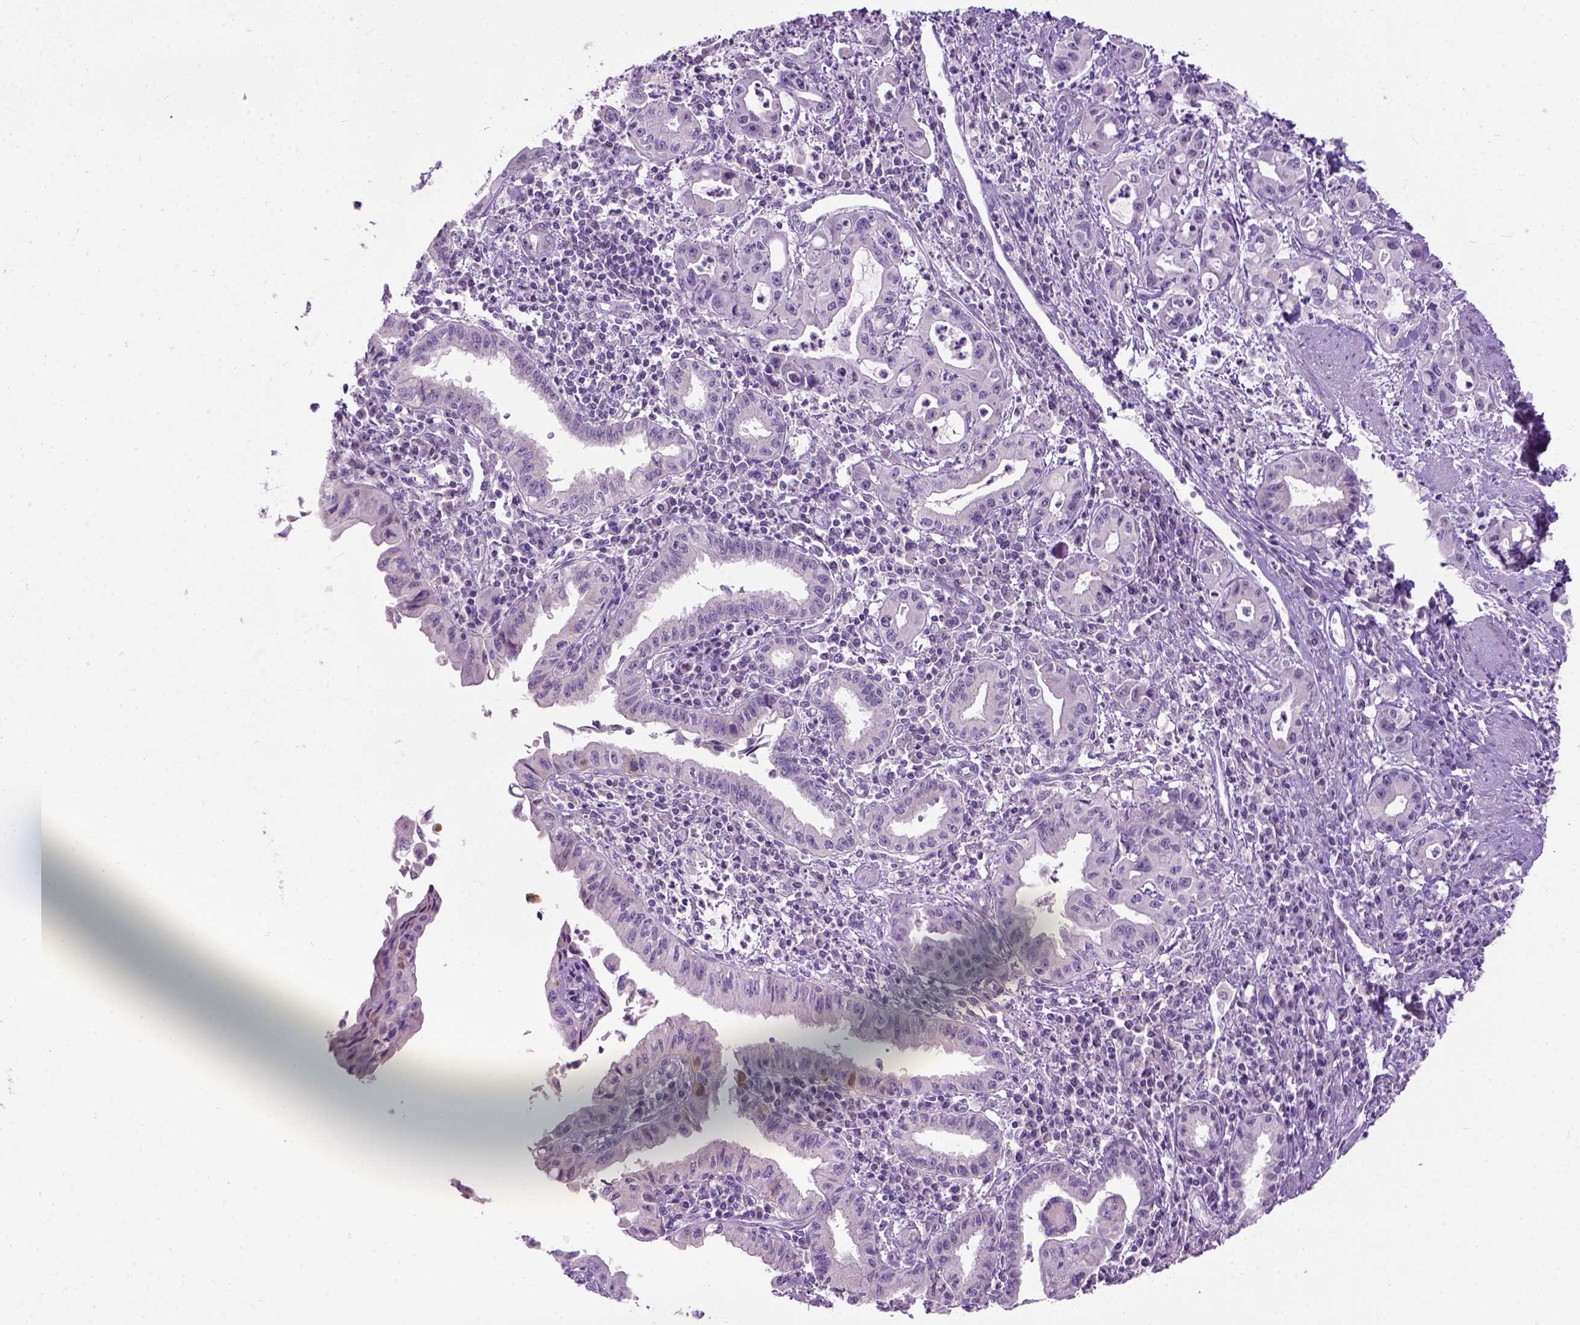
{"staining": {"intensity": "negative", "quantity": "none", "location": "none"}, "tissue": "pancreatic cancer", "cell_type": "Tumor cells", "image_type": "cancer", "snomed": [{"axis": "morphology", "description": "Adenocarcinoma, NOS"}, {"axis": "topography", "description": "Pancreas"}], "caption": "Pancreatic cancer (adenocarcinoma) was stained to show a protein in brown. There is no significant staining in tumor cells.", "gene": "MAPT", "patient": {"sex": "male", "age": 72}}